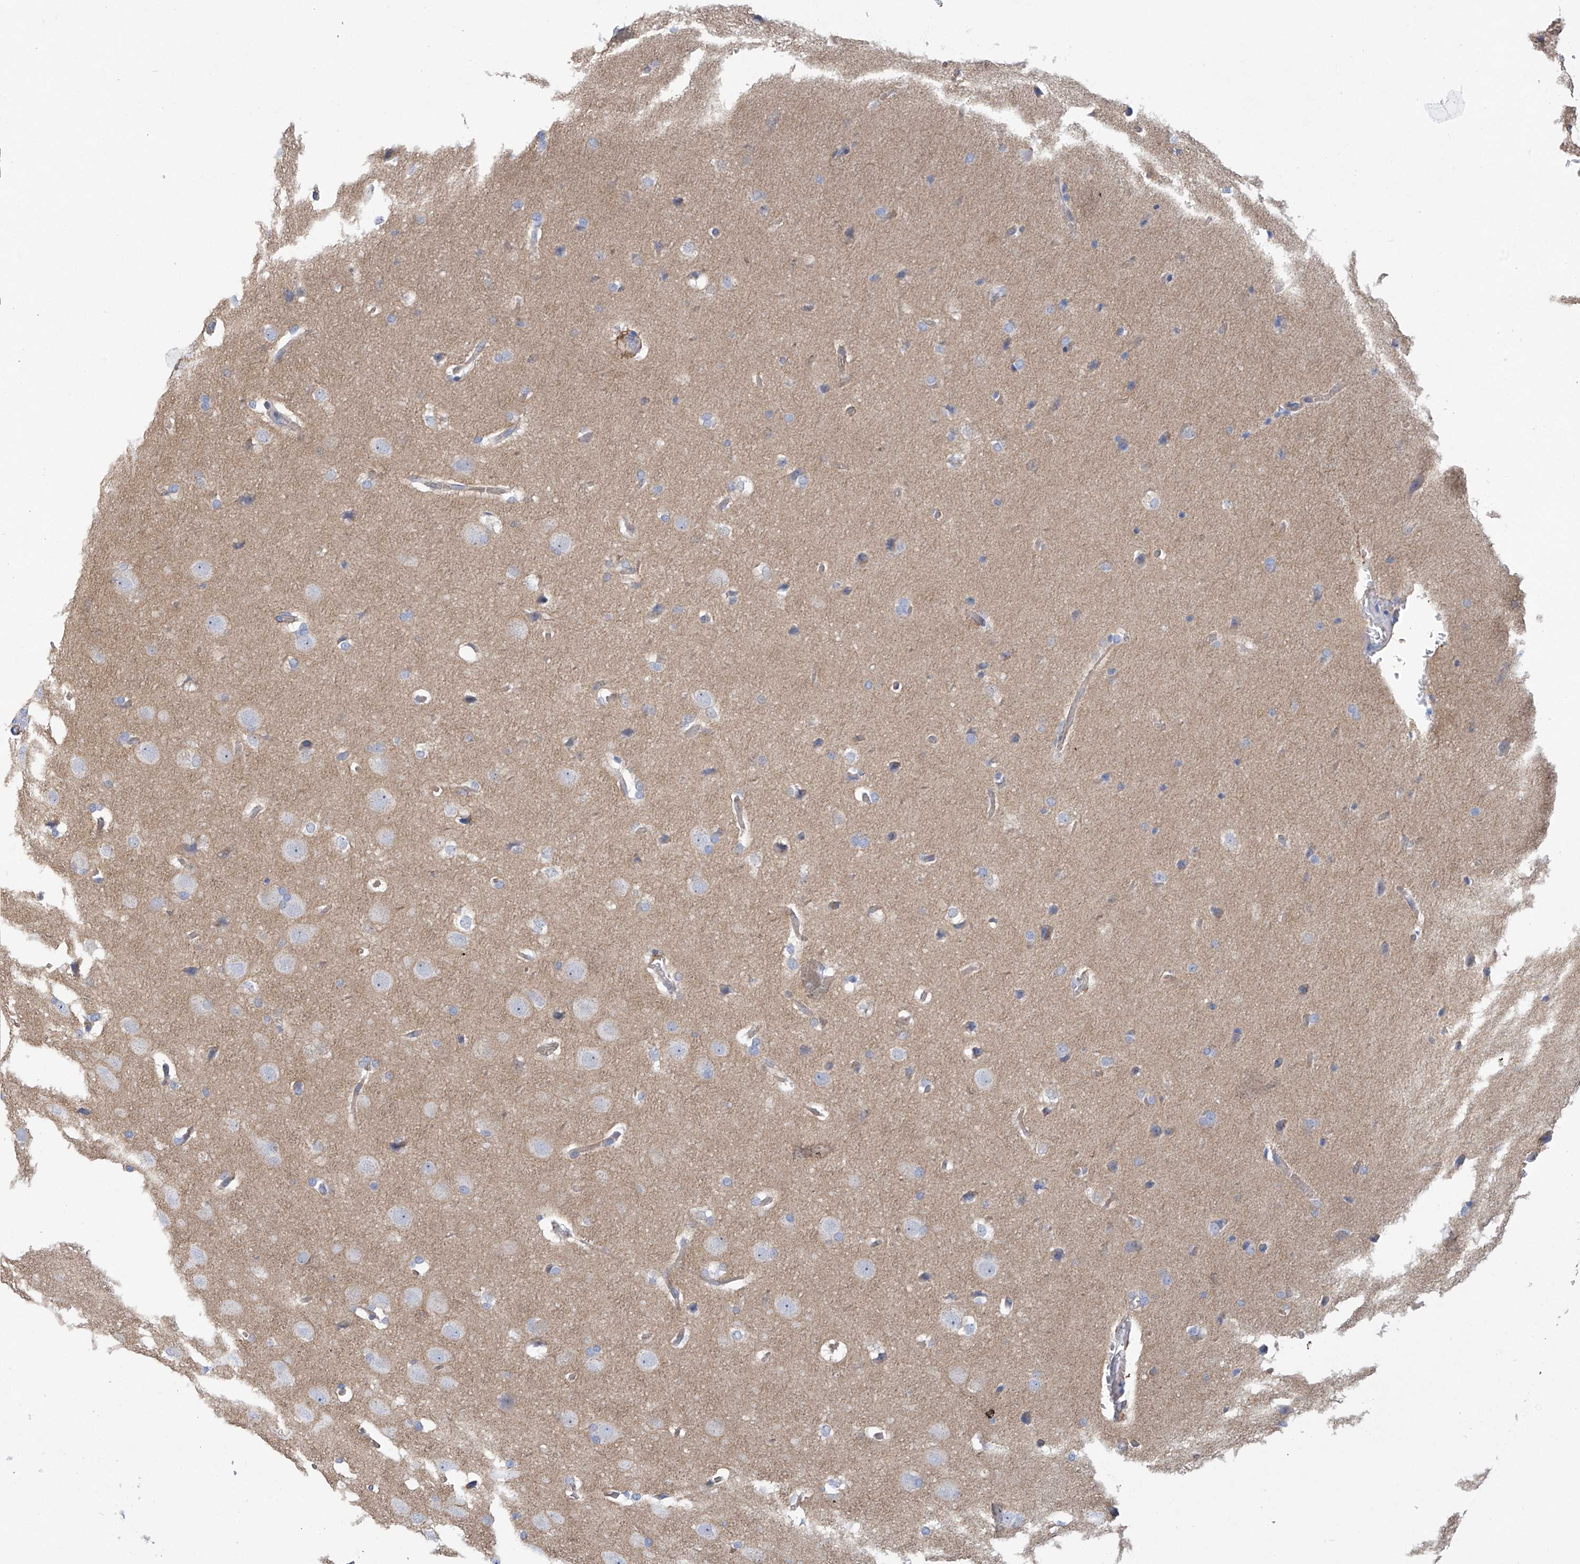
{"staining": {"intensity": "negative", "quantity": "none", "location": "none"}, "tissue": "glioma", "cell_type": "Tumor cells", "image_type": "cancer", "snomed": [{"axis": "morphology", "description": "Glioma, malignant, Low grade"}, {"axis": "topography", "description": "Brain"}], "caption": "Tumor cells are negative for protein expression in human malignant low-grade glioma.", "gene": "ABHD13", "patient": {"sex": "female", "age": 37}}